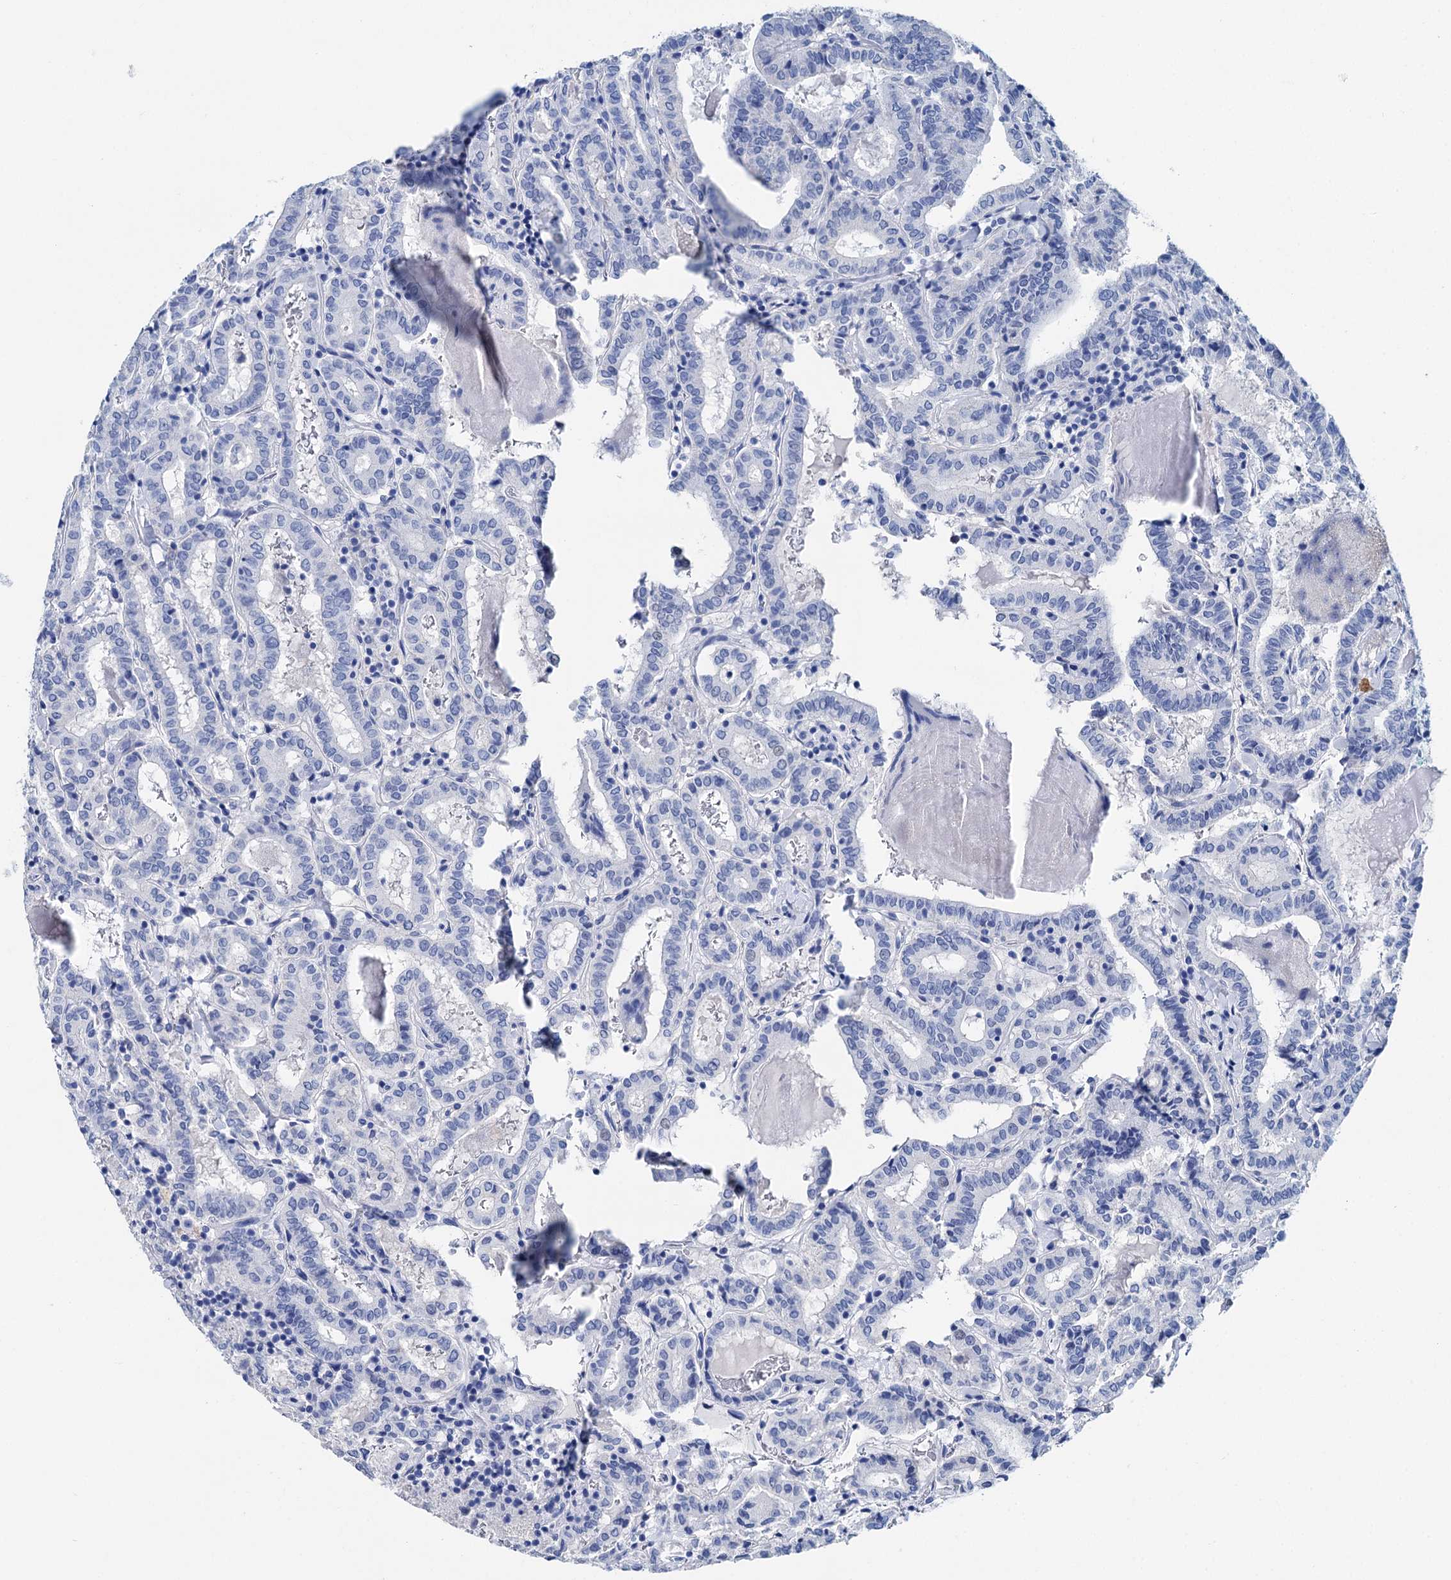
{"staining": {"intensity": "negative", "quantity": "none", "location": "none"}, "tissue": "thyroid cancer", "cell_type": "Tumor cells", "image_type": "cancer", "snomed": [{"axis": "morphology", "description": "Papillary adenocarcinoma, NOS"}, {"axis": "topography", "description": "Thyroid gland"}], "caption": "Tumor cells show no significant protein expression in thyroid papillary adenocarcinoma.", "gene": "BRINP1", "patient": {"sex": "female", "age": 72}}